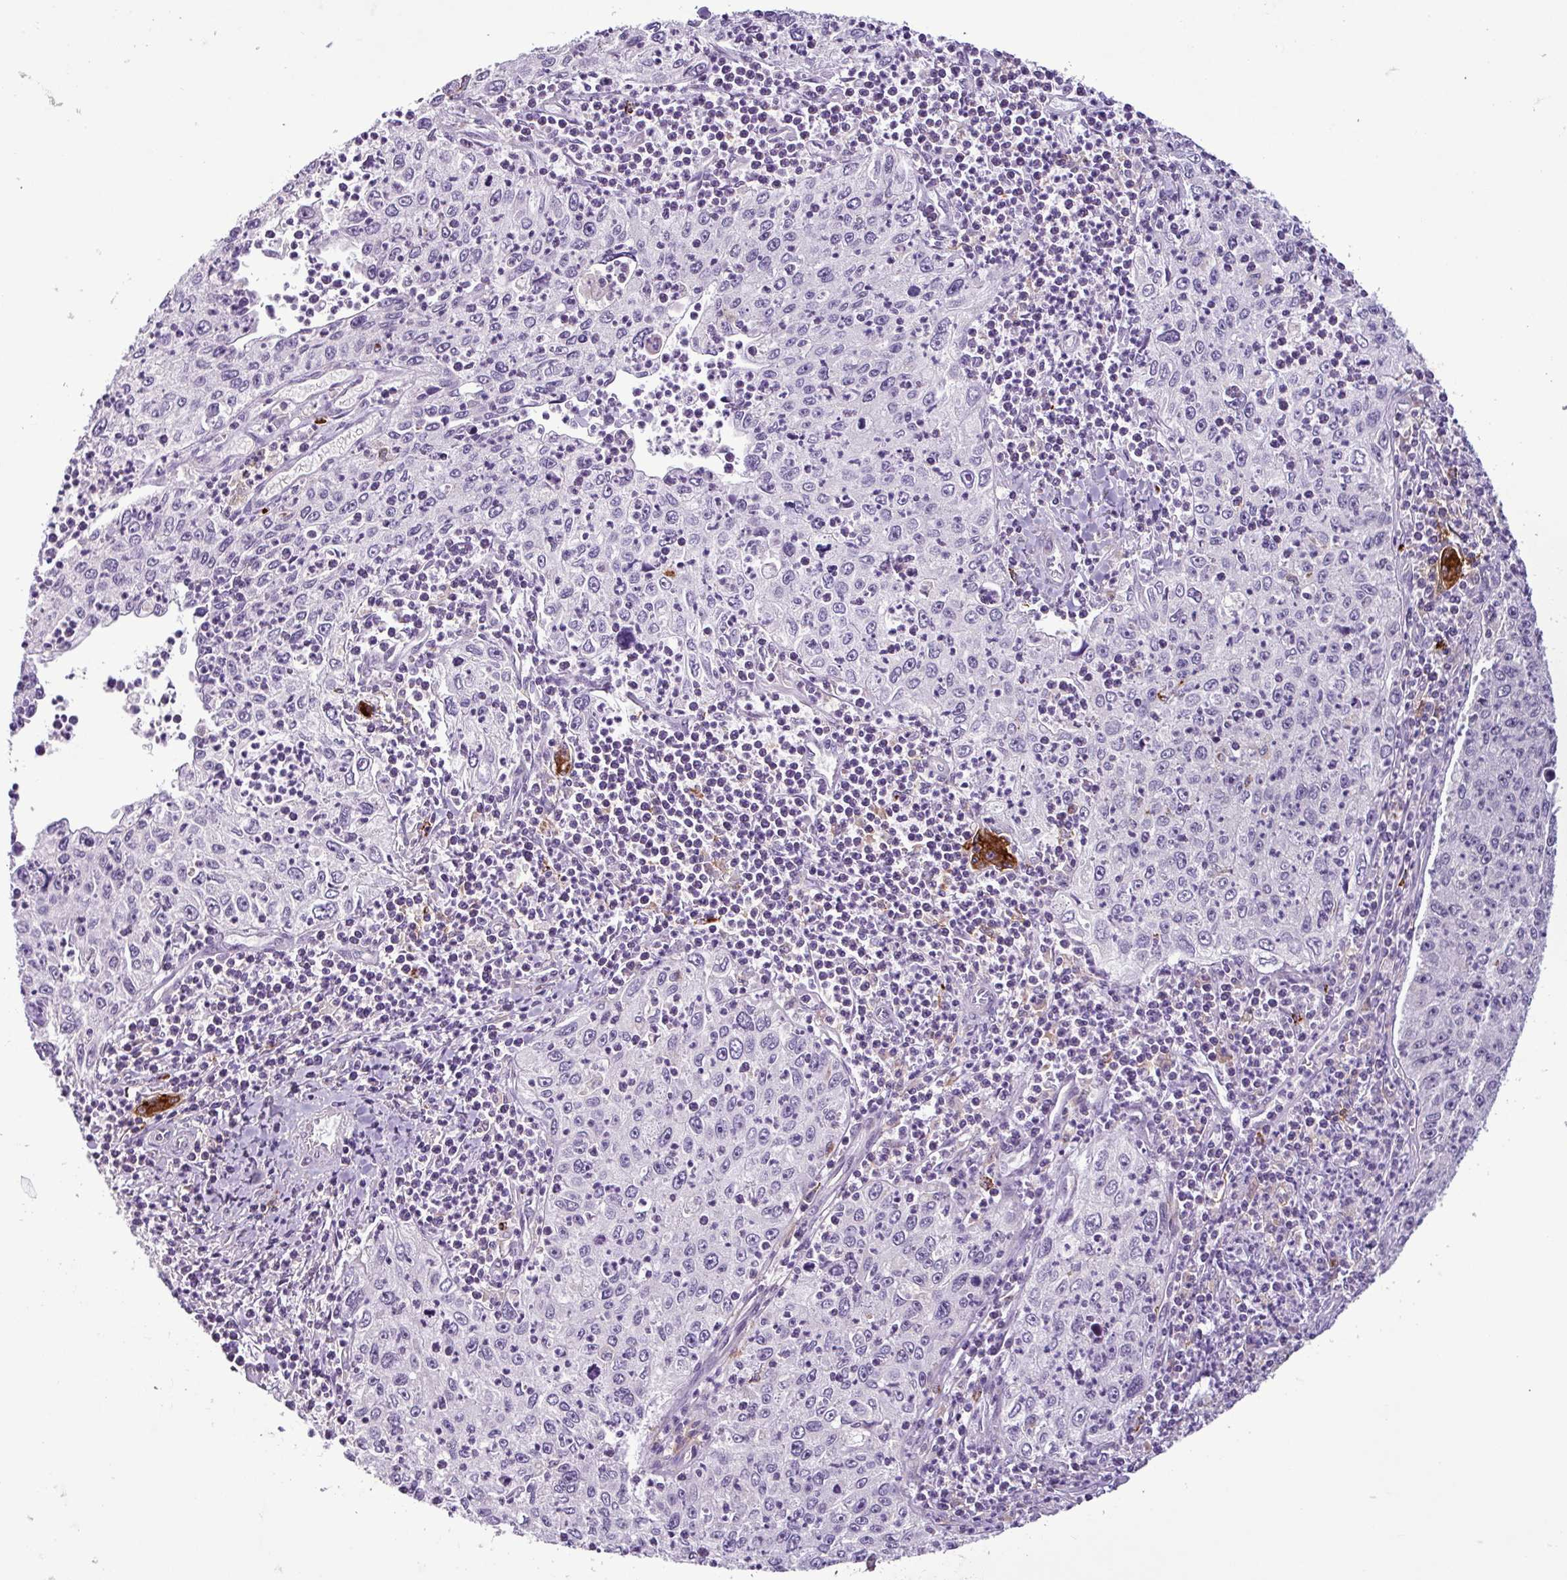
{"staining": {"intensity": "negative", "quantity": "none", "location": "none"}, "tissue": "cervical cancer", "cell_type": "Tumor cells", "image_type": "cancer", "snomed": [{"axis": "morphology", "description": "Squamous cell carcinoma, NOS"}, {"axis": "topography", "description": "Cervix"}], "caption": "A photomicrograph of cervical cancer stained for a protein shows no brown staining in tumor cells.", "gene": "C9orf24", "patient": {"sex": "female", "age": 30}}